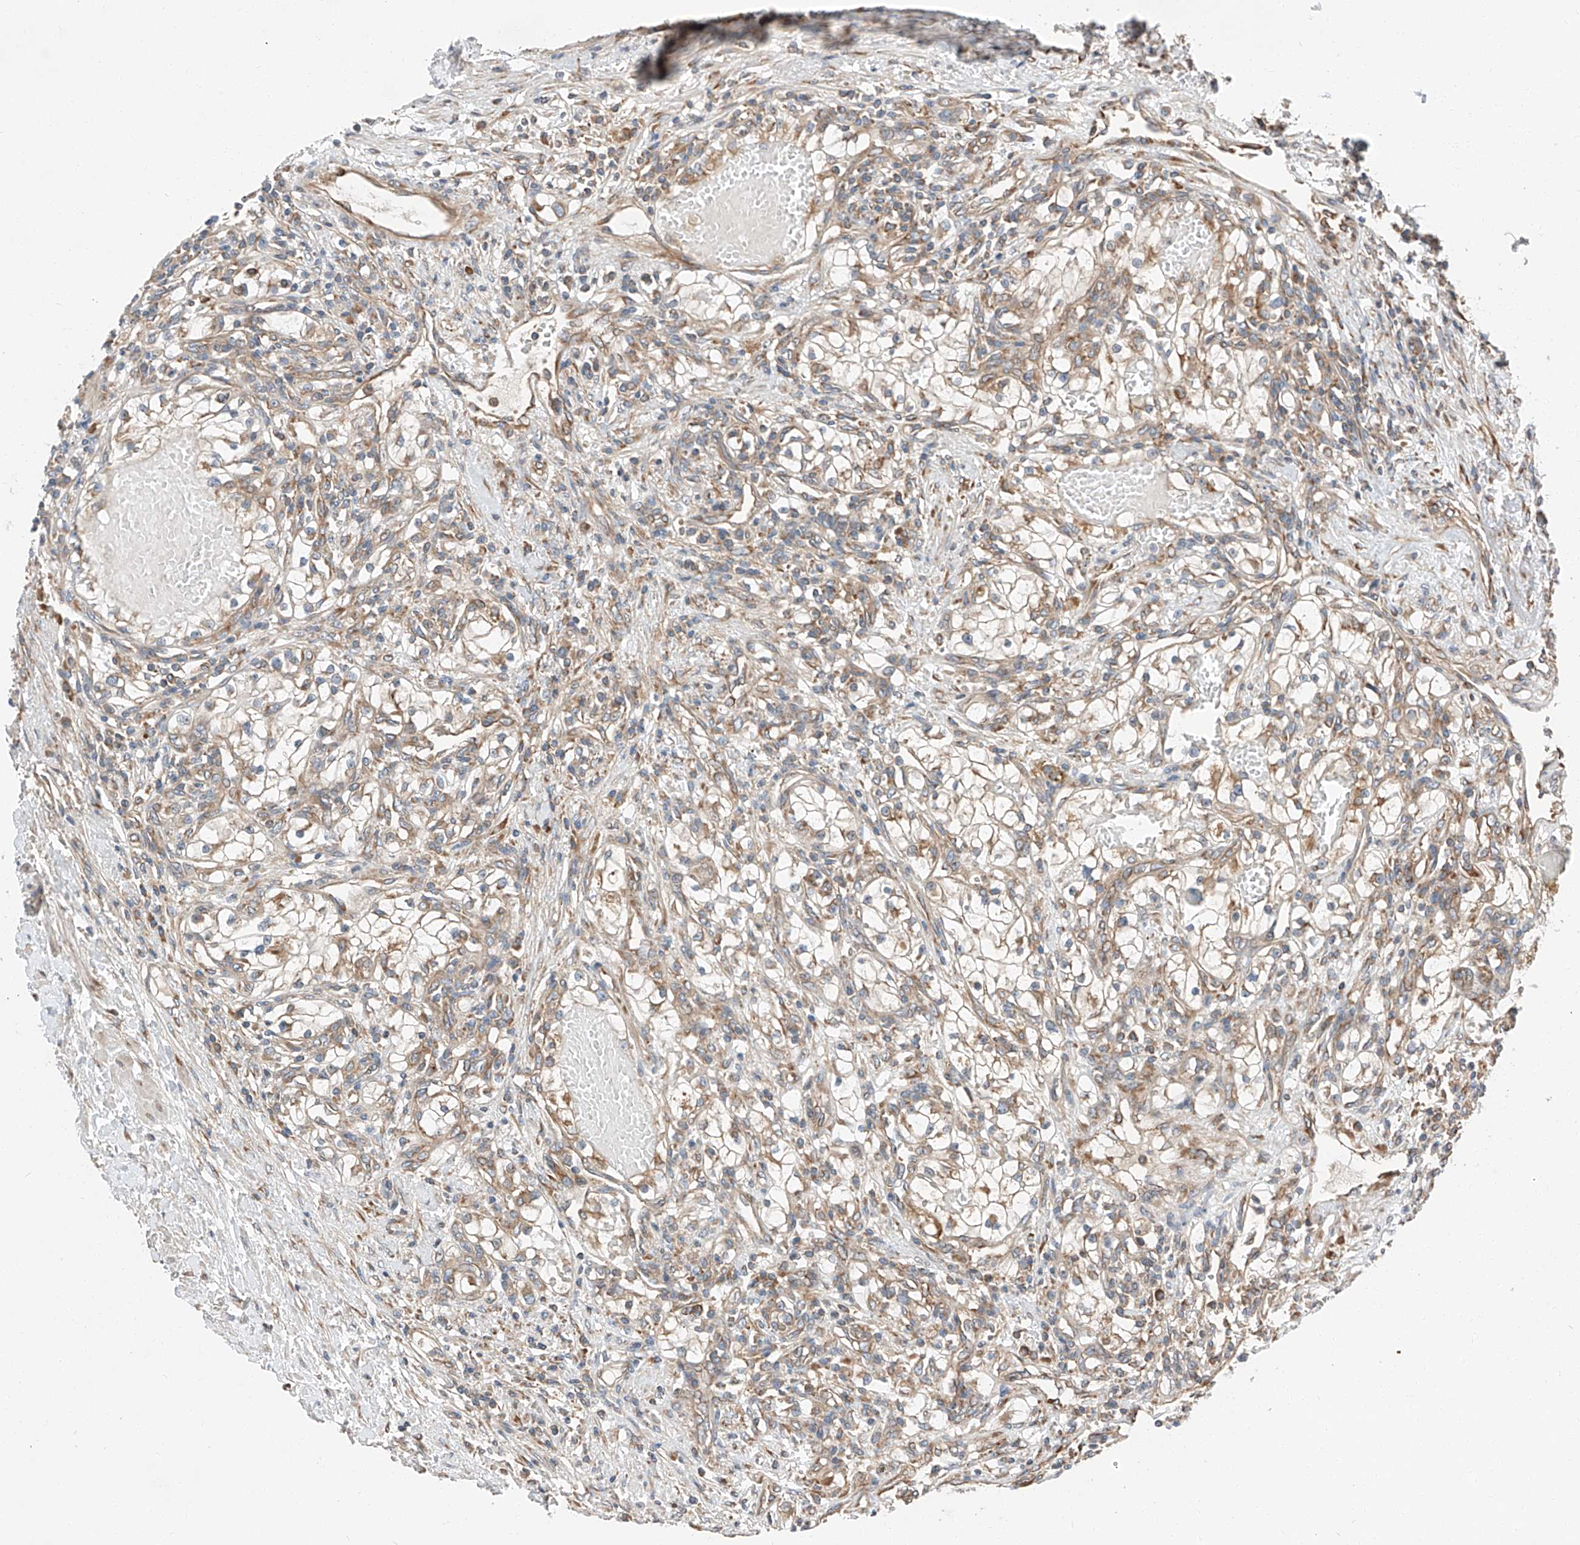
{"staining": {"intensity": "weak", "quantity": ">75%", "location": "cytoplasmic/membranous"}, "tissue": "renal cancer", "cell_type": "Tumor cells", "image_type": "cancer", "snomed": [{"axis": "morphology", "description": "Normal tissue, NOS"}, {"axis": "morphology", "description": "Adenocarcinoma, NOS"}, {"axis": "topography", "description": "Kidney"}], "caption": "Immunohistochemistry (IHC) histopathology image of renal adenocarcinoma stained for a protein (brown), which demonstrates low levels of weak cytoplasmic/membranous staining in about >75% of tumor cells.", "gene": "ZC3H15", "patient": {"sex": "male", "age": 68}}